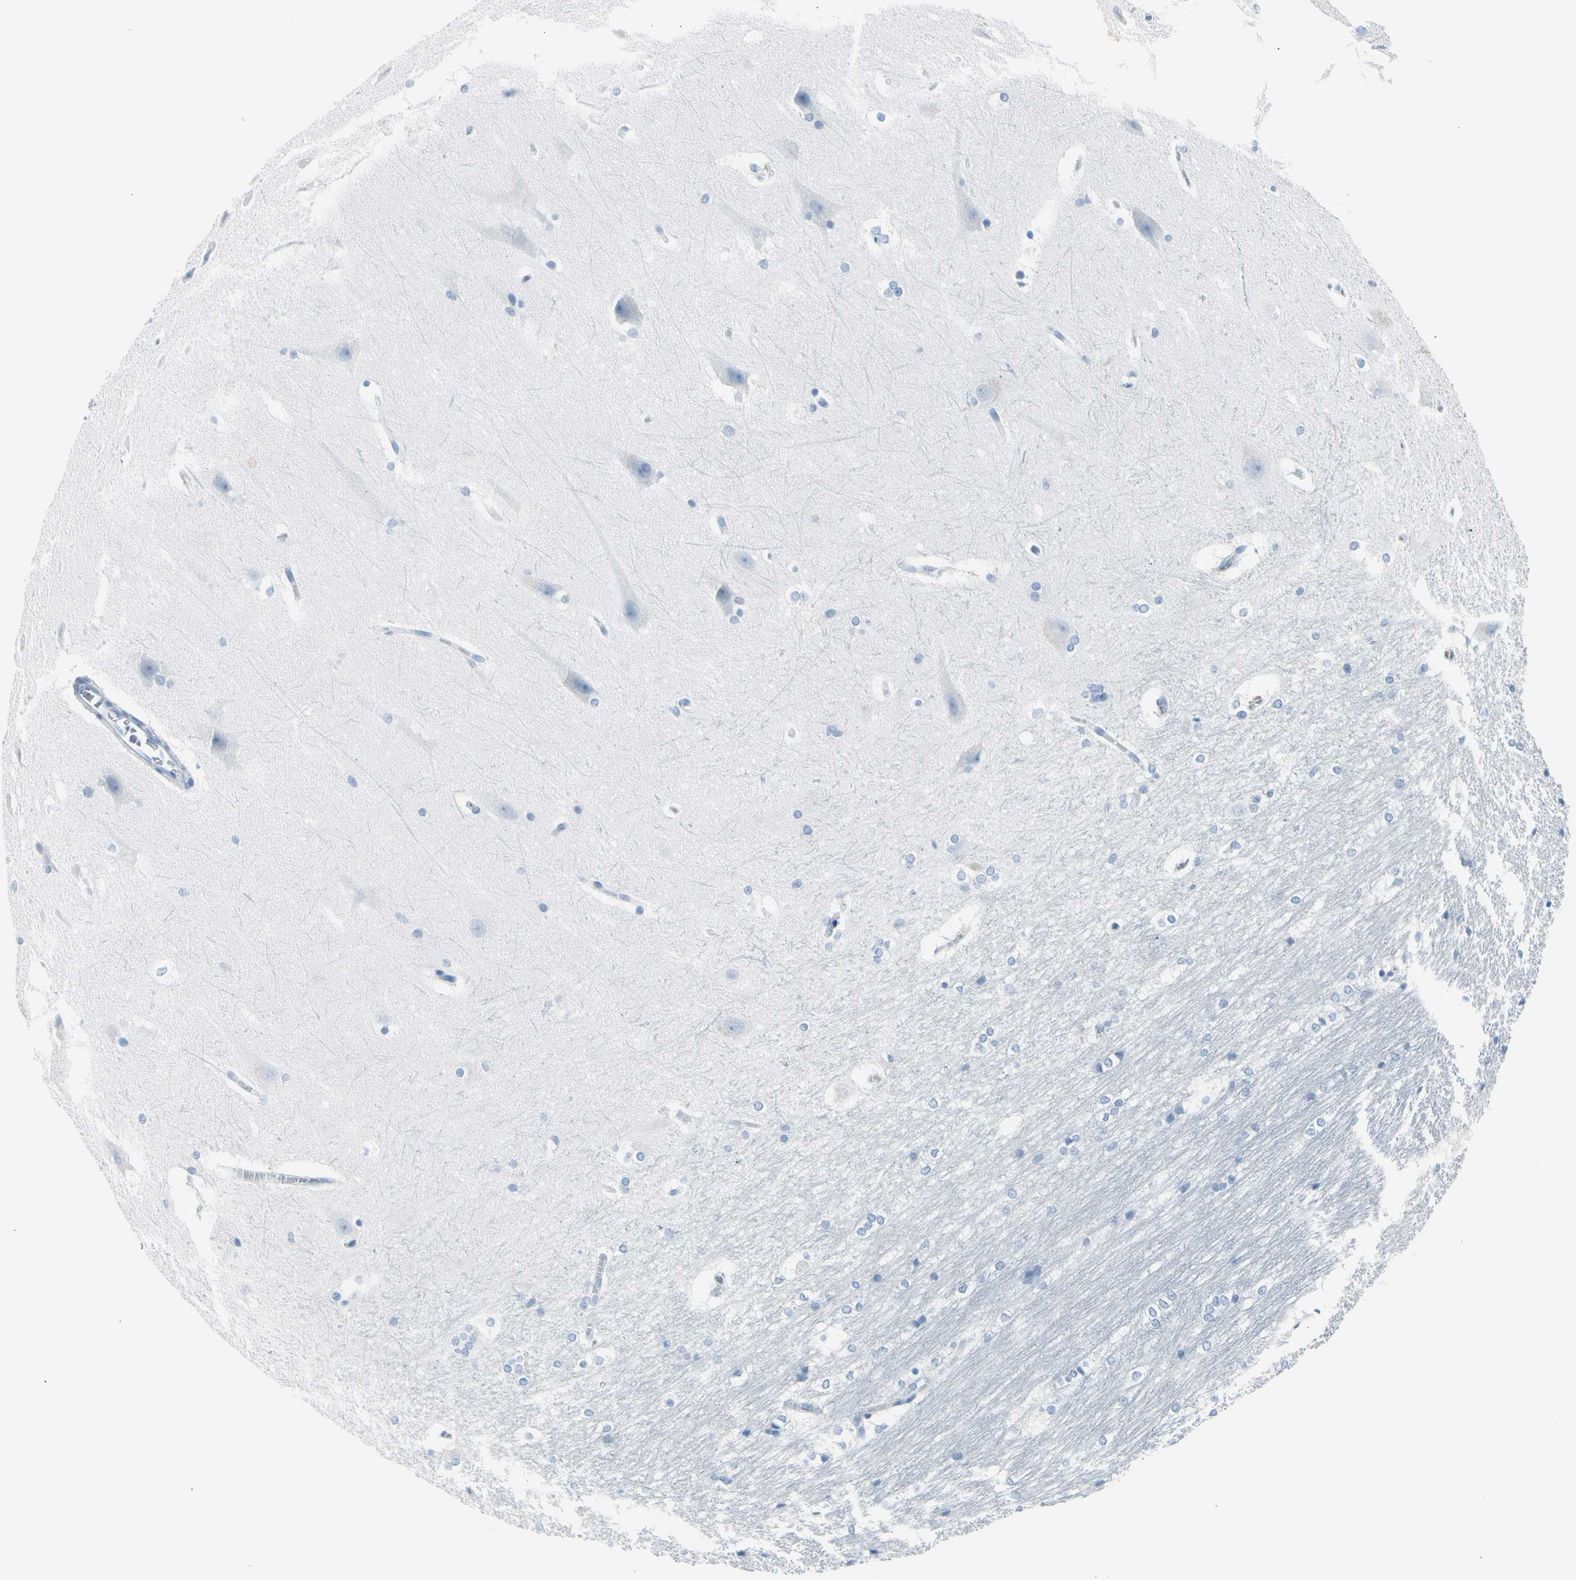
{"staining": {"intensity": "negative", "quantity": "none", "location": "none"}, "tissue": "hippocampus", "cell_type": "Glial cells", "image_type": "normal", "snomed": [{"axis": "morphology", "description": "Normal tissue, NOS"}, {"axis": "topography", "description": "Hippocampus"}], "caption": "A high-resolution photomicrograph shows immunohistochemistry staining of unremarkable hippocampus, which shows no significant positivity in glial cells.", "gene": "TPO", "patient": {"sex": "female", "age": 19}}